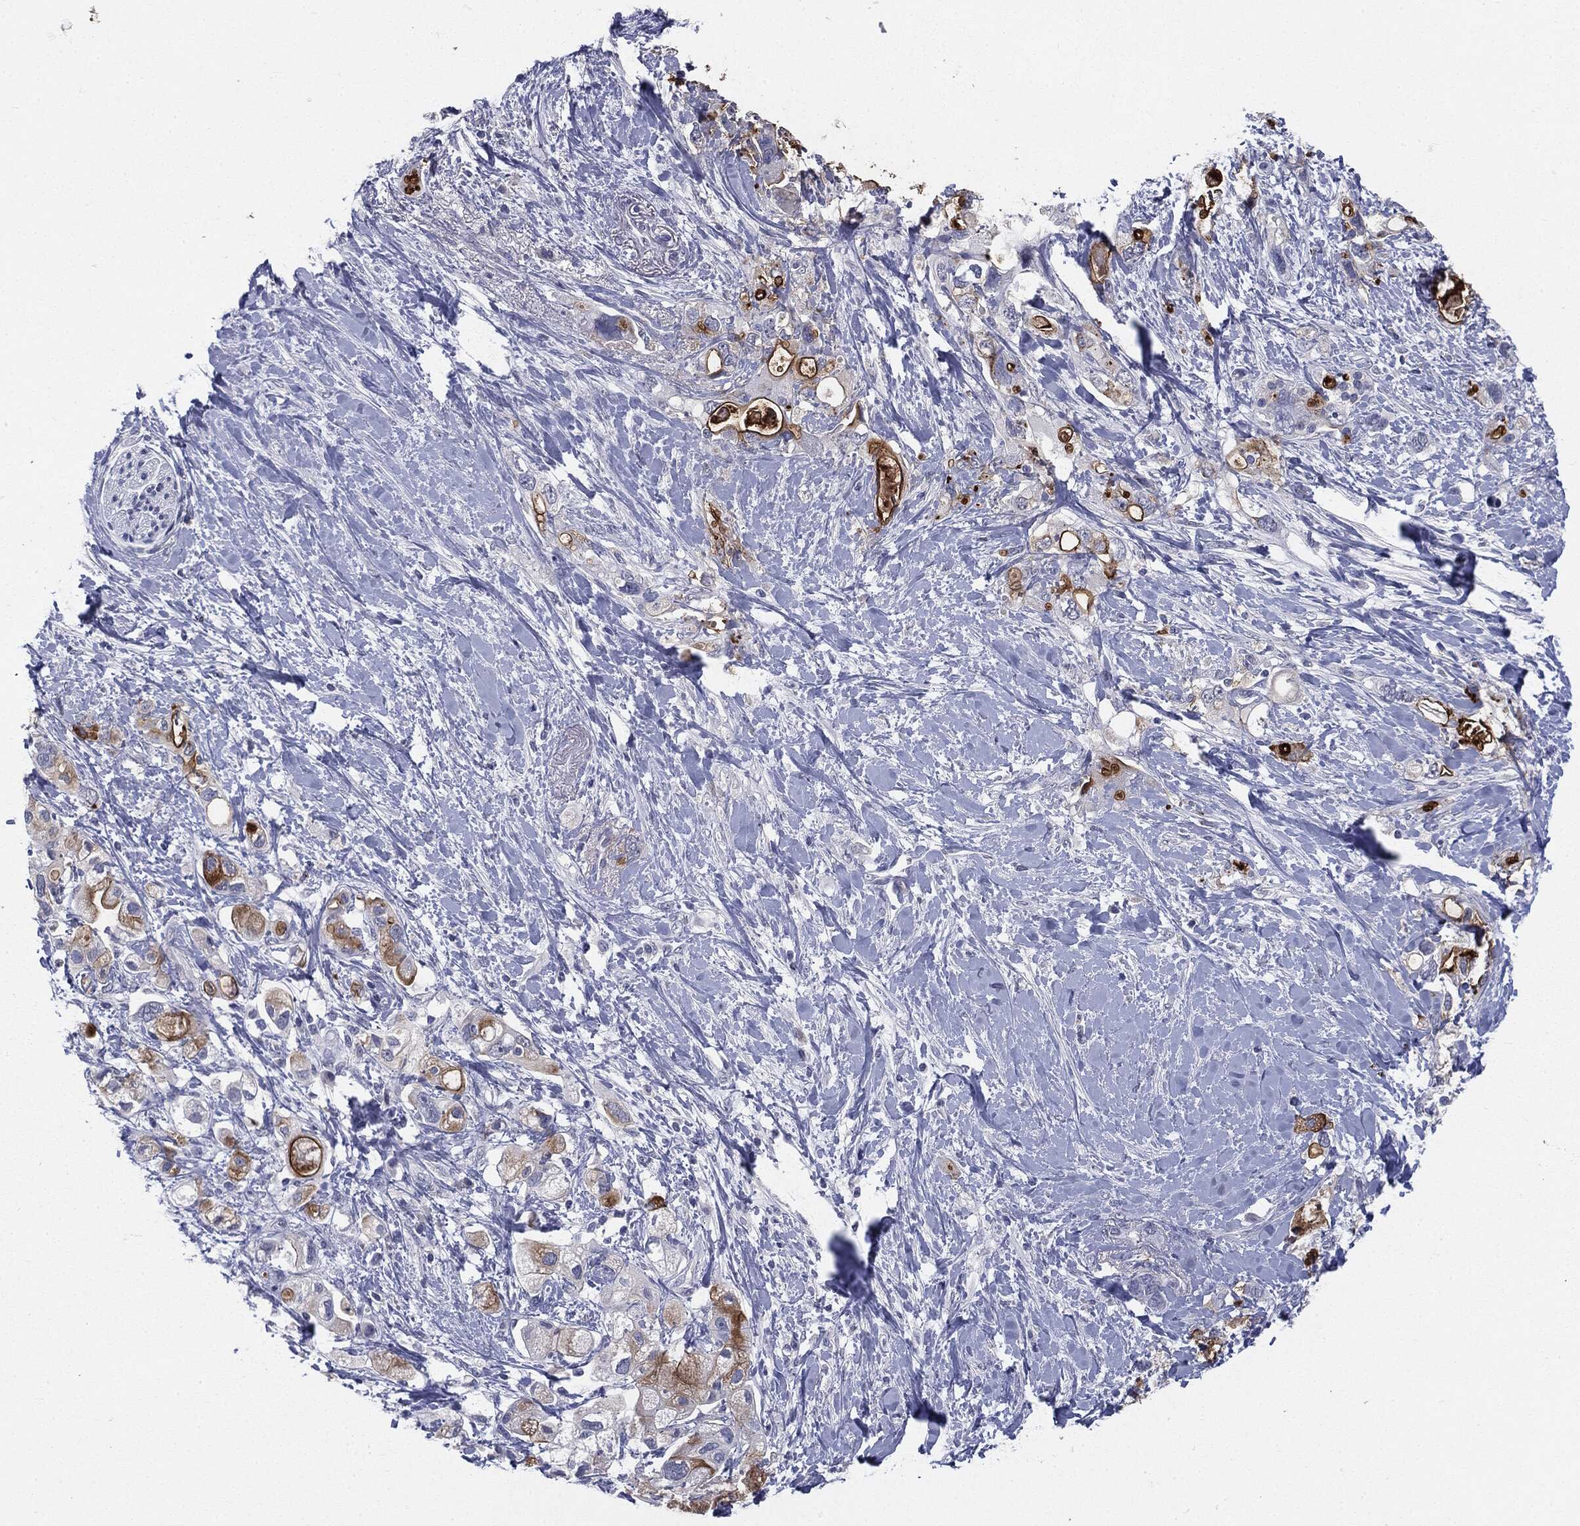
{"staining": {"intensity": "moderate", "quantity": "<25%", "location": "cytoplasmic/membranous"}, "tissue": "pancreatic cancer", "cell_type": "Tumor cells", "image_type": "cancer", "snomed": [{"axis": "morphology", "description": "Adenocarcinoma, NOS"}, {"axis": "topography", "description": "Pancreas"}], "caption": "Pancreatic adenocarcinoma tissue displays moderate cytoplasmic/membranous expression in about <25% of tumor cells, visualized by immunohistochemistry.", "gene": "MUC1", "patient": {"sex": "female", "age": 56}}